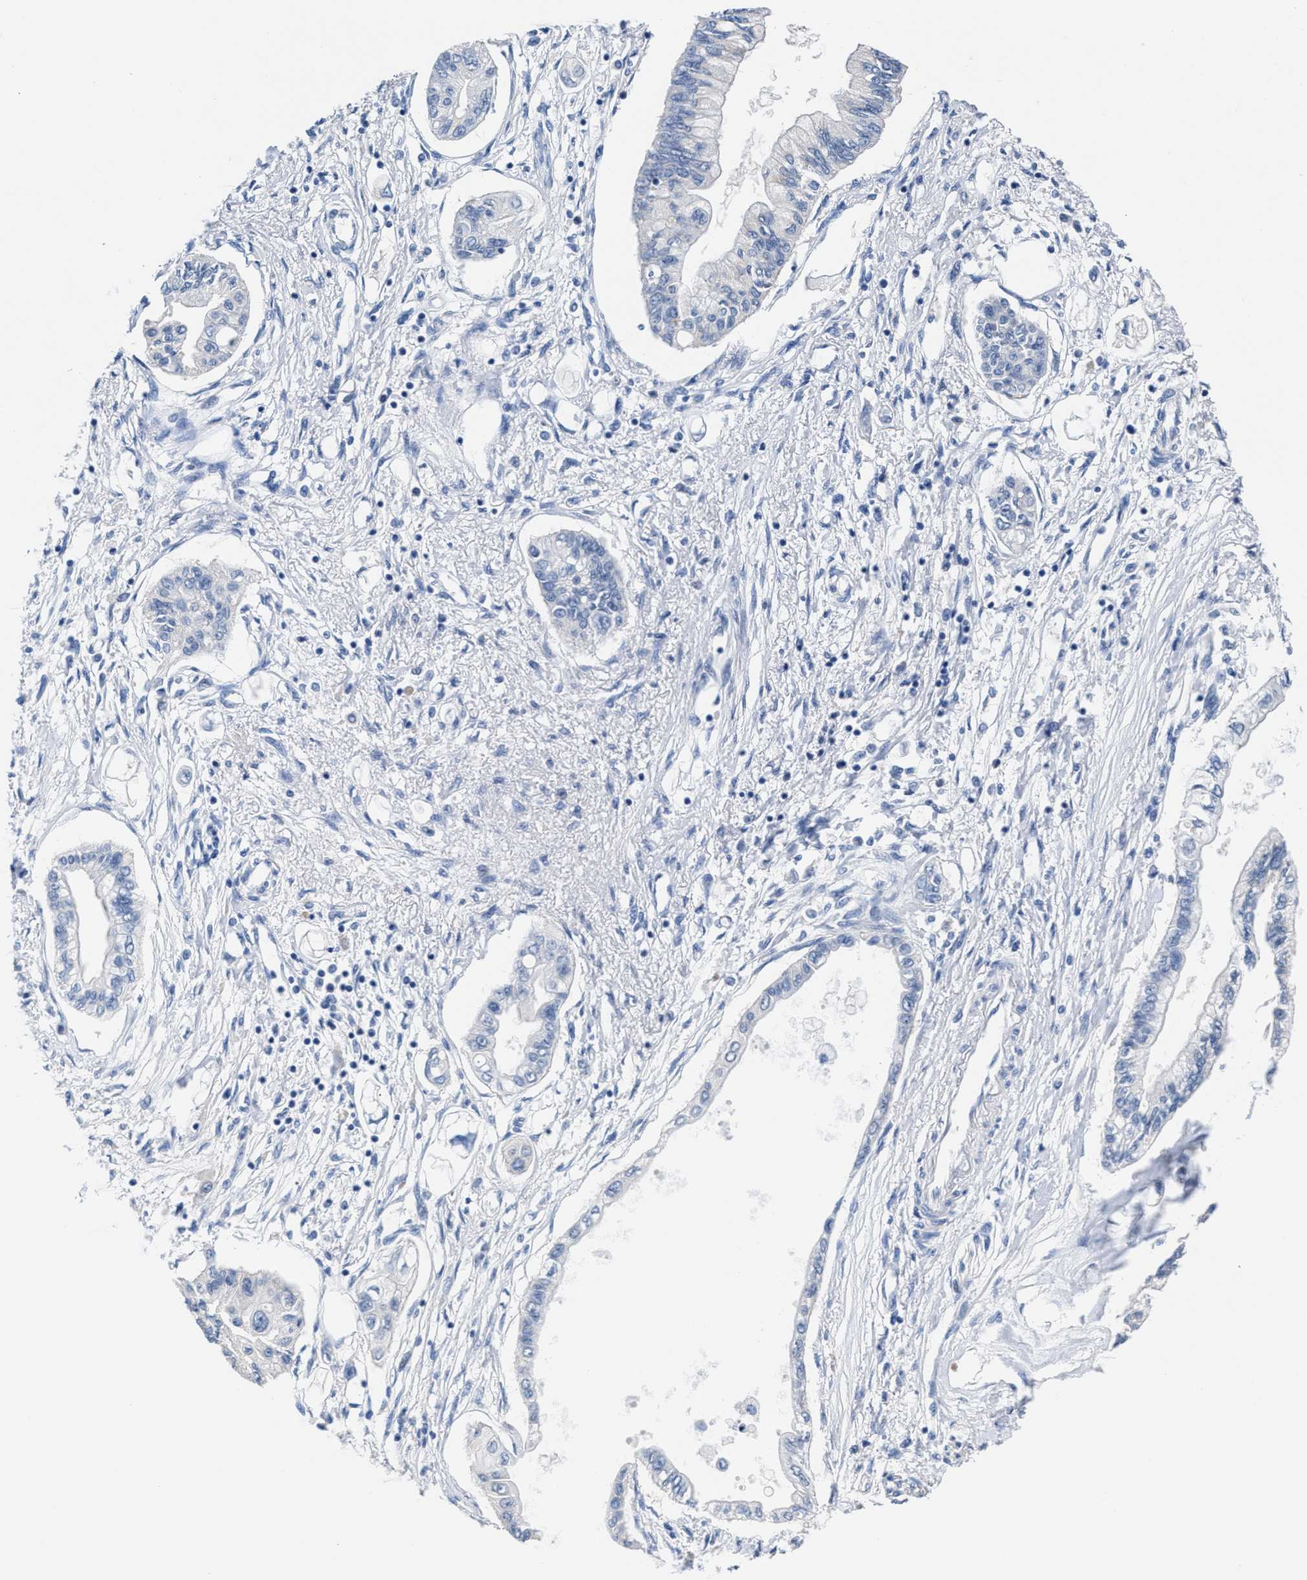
{"staining": {"intensity": "negative", "quantity": "none", "location": "none"}, "tissue": "pancreatic cancer", "cell_type": "Tumor cells", "image_type": "cancer", "snomed": [{"axis": "morphology", "description": "Adenocarcinoma, NOS"}, {"axis": "topography", "description": "Pancreas"}], "caption": "An IHC image of pancreatic cancer (adenocarcinoma) is shown. There is no staining in tumor cells of pancreatic cancer (adenocarcinoma).", "gene": "GSTM1", "patient": {"sex": "female", "age": 77}}